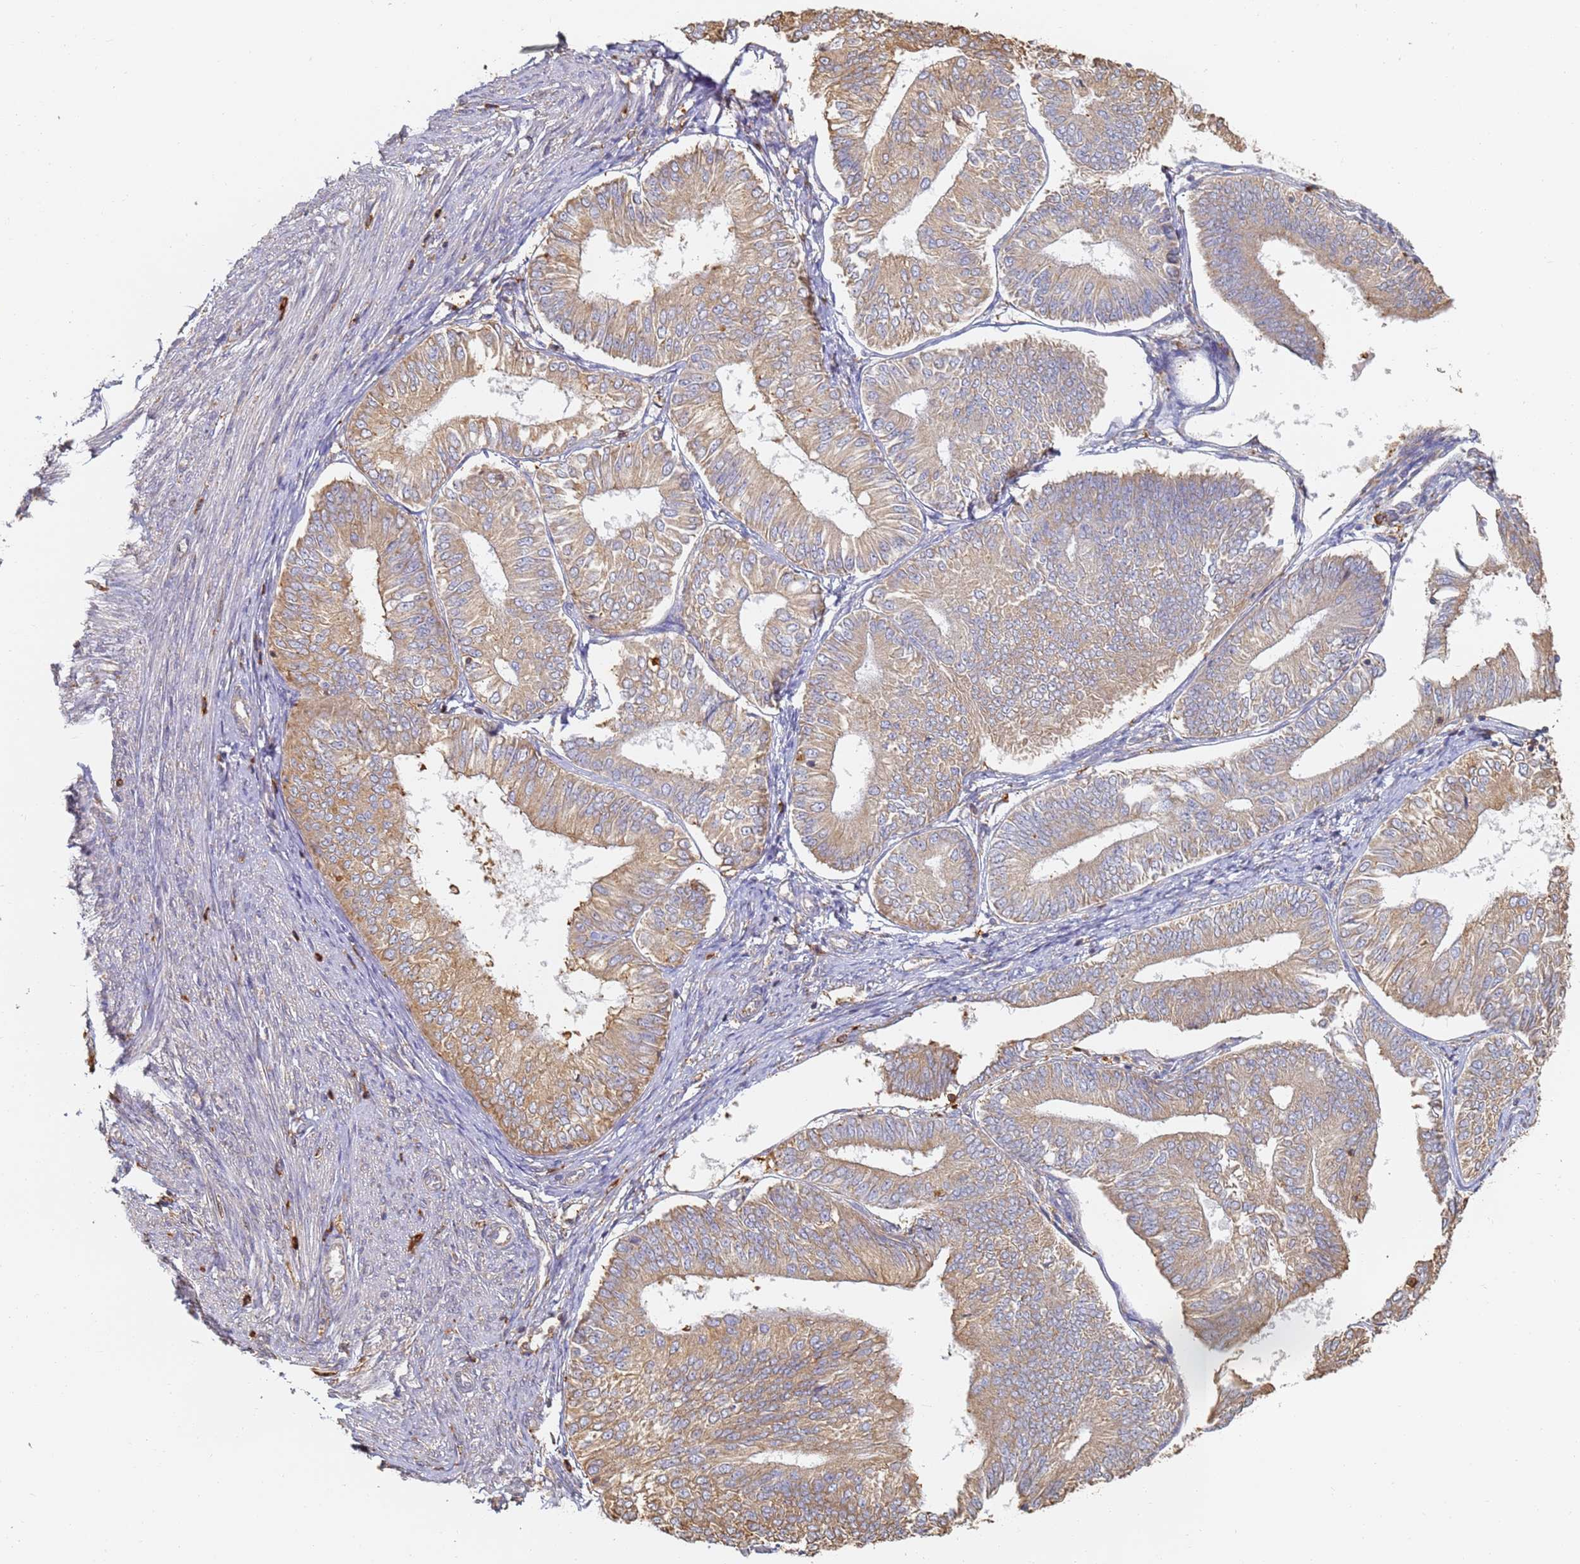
{"staining": {"intensity": "weak", "quantity": ">75%", "location": "cytoplasmic/membranous"}, "tissue": "endometrial cancer", "cell_type": "Tumor cells", "image_type": "cancer", "snomed": [{"axis": "morphology", "description": "Adenocarcinoma, NOS"}, {"axis": "topography", "description": "Endometrium"}], "caption": "IHC histopathology image of neoplastic tissue: endometrial cancer (adenocarcinoma) stained using IHC exhibits low levels of weak protein expression localized specifically in the cytoplasmic/membranous of tumor cells, appearing as a cytoplasmic/membranous brown color.", "gene": "BIN2", "patient": {"sex": "female", "age": 58}}